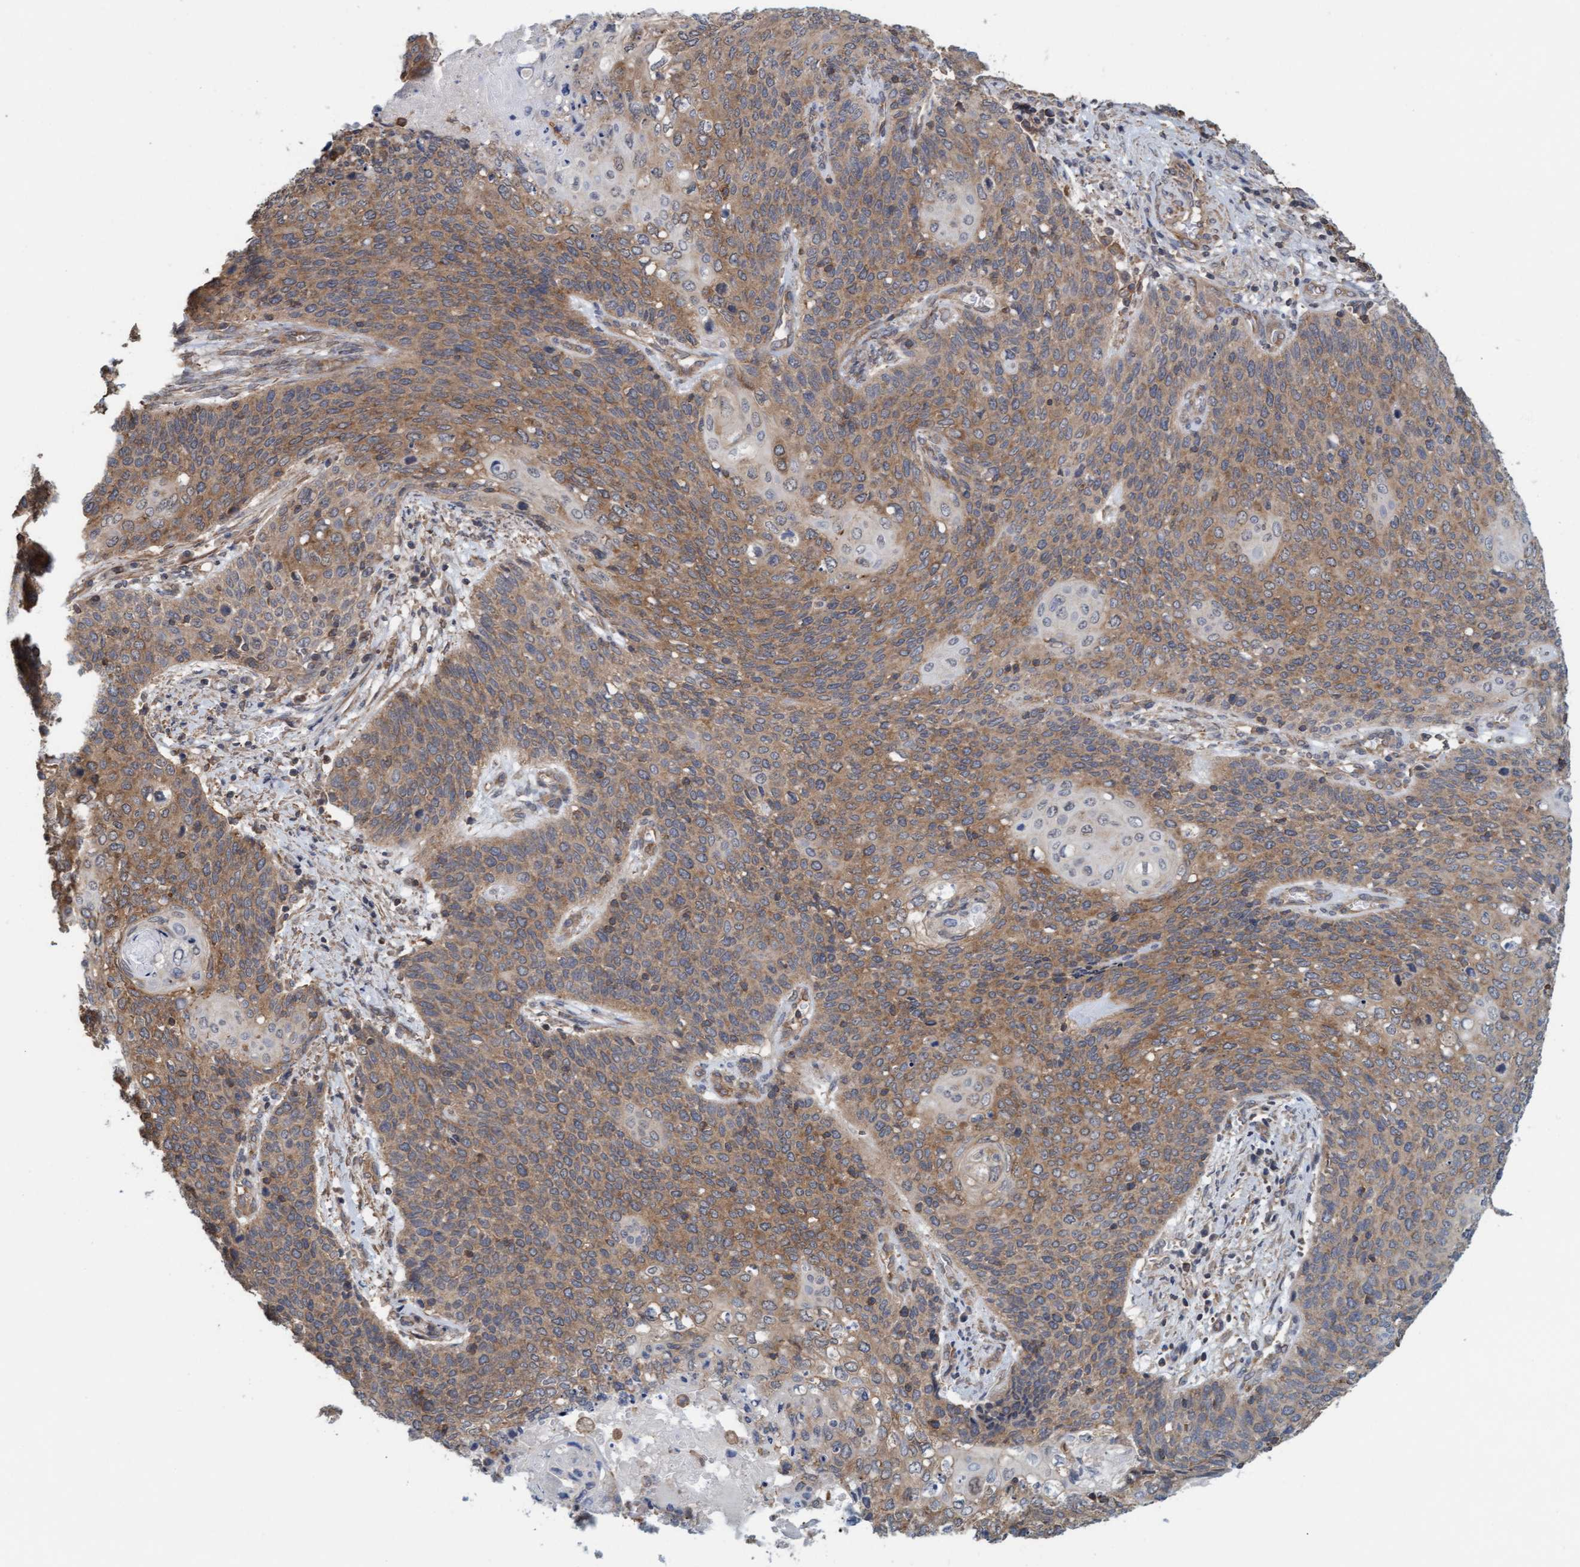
{"staining": {"intensity": "moderate", "quantity": ">75%", "location": "cytoplasmic/membranous"}, "tissue": "cervical cancer", "cell_type": "Tumor cells", "image_type": "cancer", "snomed": [{"axis": "morphology", "description": "Squamous cell carcinoma, NOS"}, {"axis": "topography", "description": "Cervix"}], "caption": "Moderate cytoplasmic/membranous positivity for a protein is identified in approximately >75% of tumor cells of cervical cancer using immunohistochemistry.", "gene": "FXR2", "patient": {"sex": "female", "age": 39}}